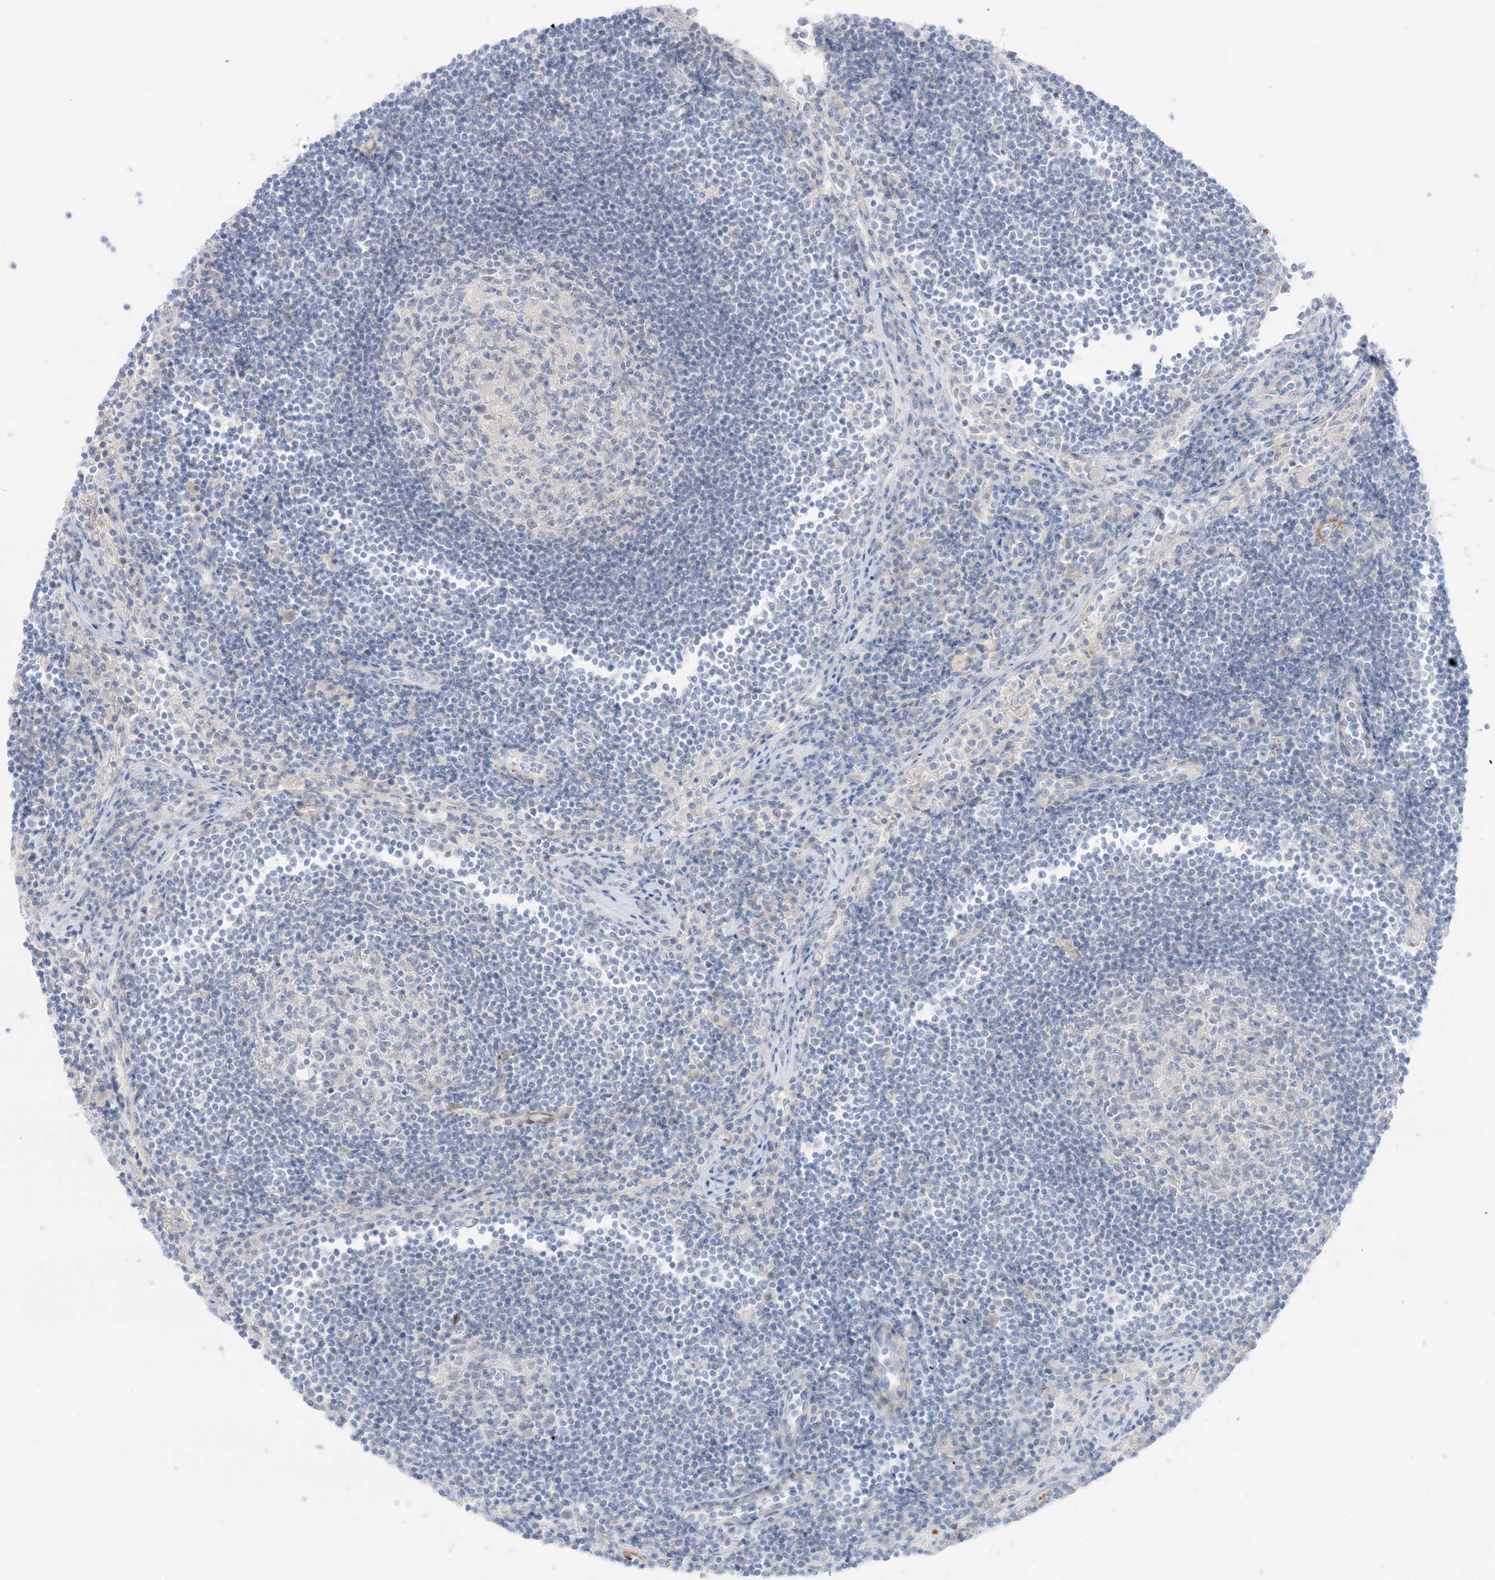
{"staining": {"intensity": "negative", "quantity": "none", "location": "none"}, "tissue": "lymph node", "cell_type": "Germinal center cells", "image_type": "normal", "snomed": [{"axis": "morphology", "description": "Normal tissue, NOS"}, {"axis": "topography", "description": "Lymph node"}], "caption": "The micrograph exhibits no staining of germinal center cells in benign lymph node.", "gene": "SLC22A13", "patient": {"sex": "female", "age": 53}}